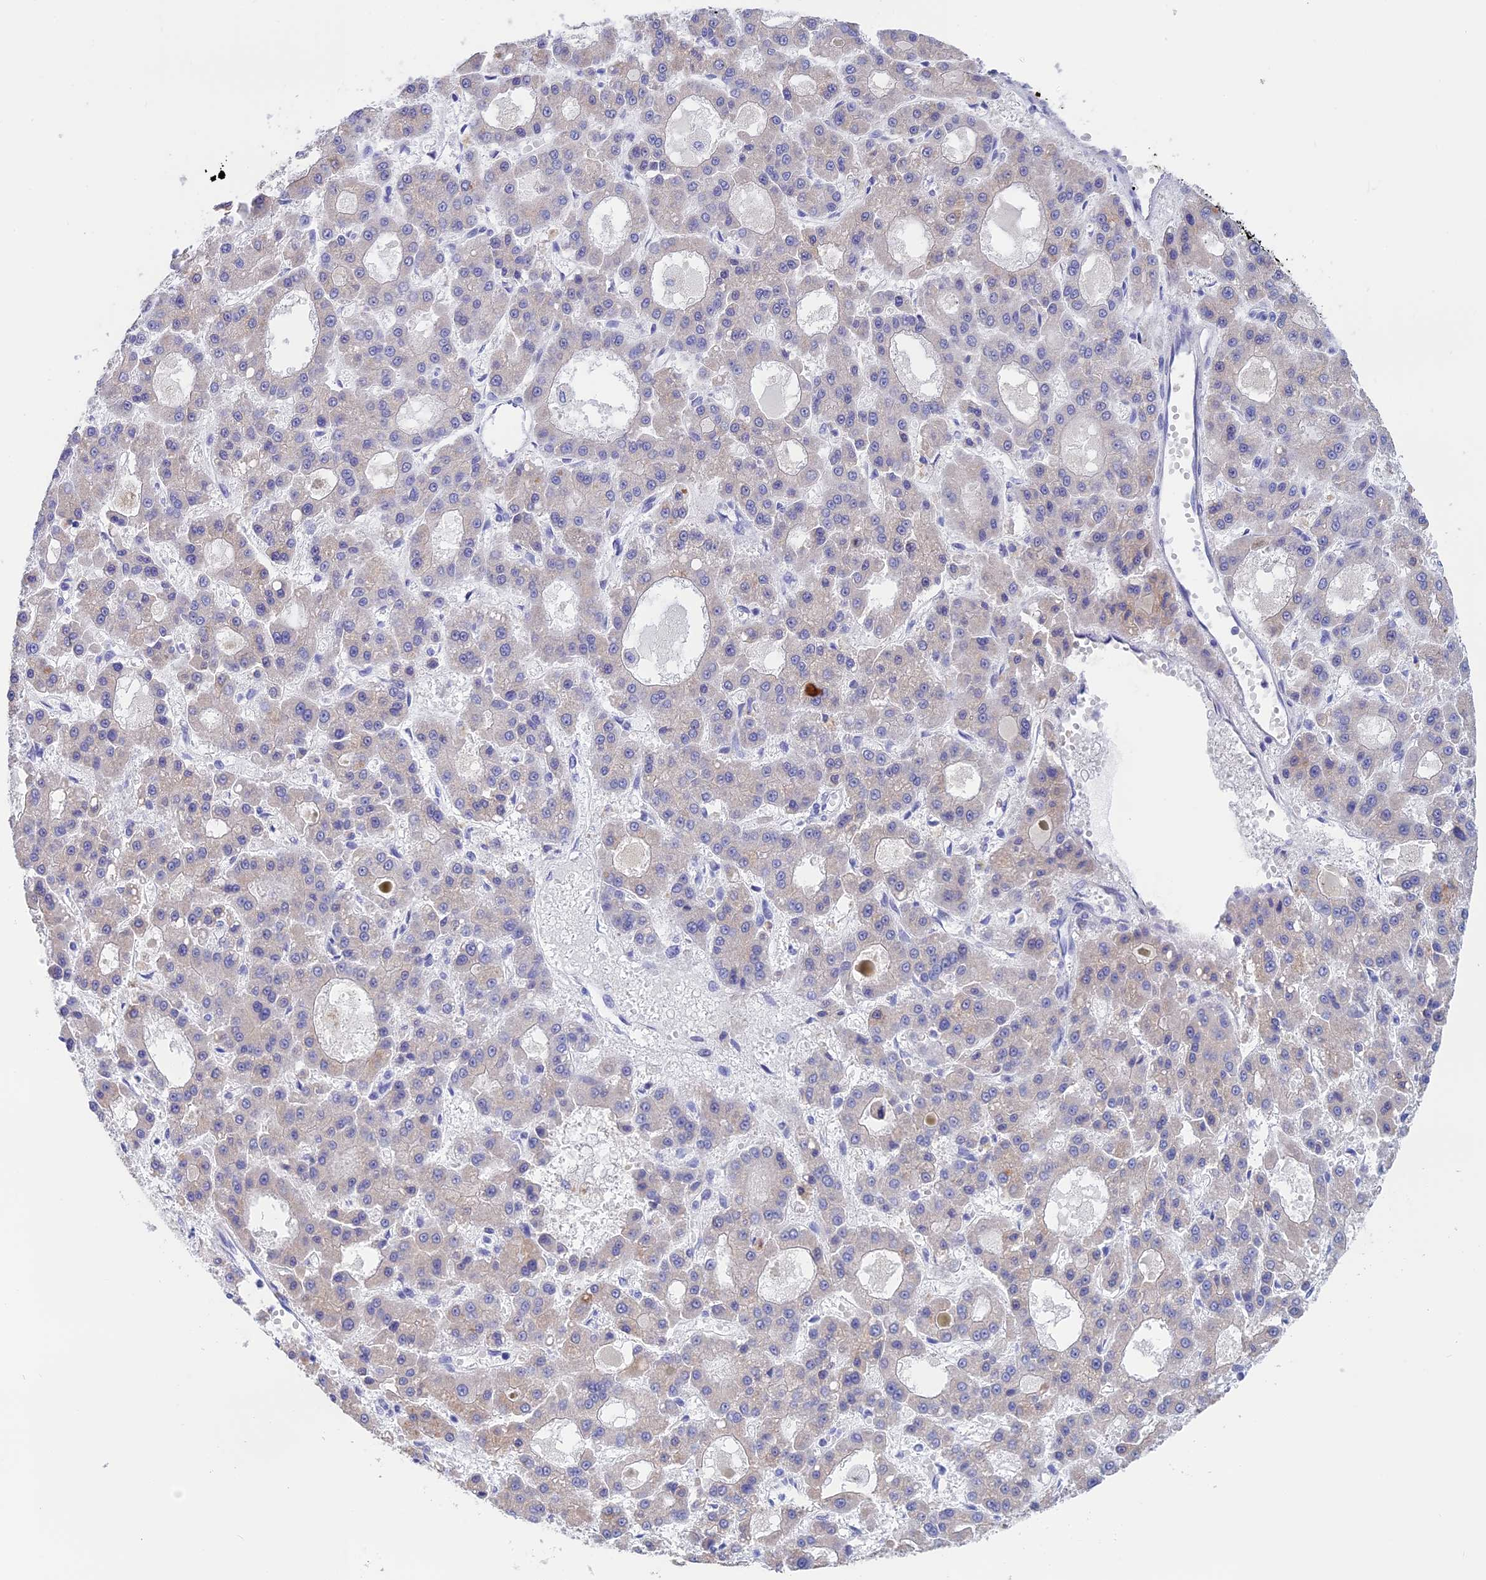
{"staining": {"intensity": "negative", "quantity": "none", "location": "none"}, "tissue": "liver cancer", "cell_type": "Tumor cells", "image_type": "cancer", "snomed": [{"axis": "morphology", "description": "Carcinoma, Hepatocellular, NOS"}, {"axis": "topography", "description": "Liver"}], "caption": "There is no significant expression in tumor cells of liver cancer (hepatocellular carcinoma). (Stains: DAB (3,3'-diaminobenzidine) IHC with hematoxylin counter stain, Microscopy: brightfield microscopy at high magnification).", "gene": "BTBD19", "patient": {"sex": "male", "age": 70}}